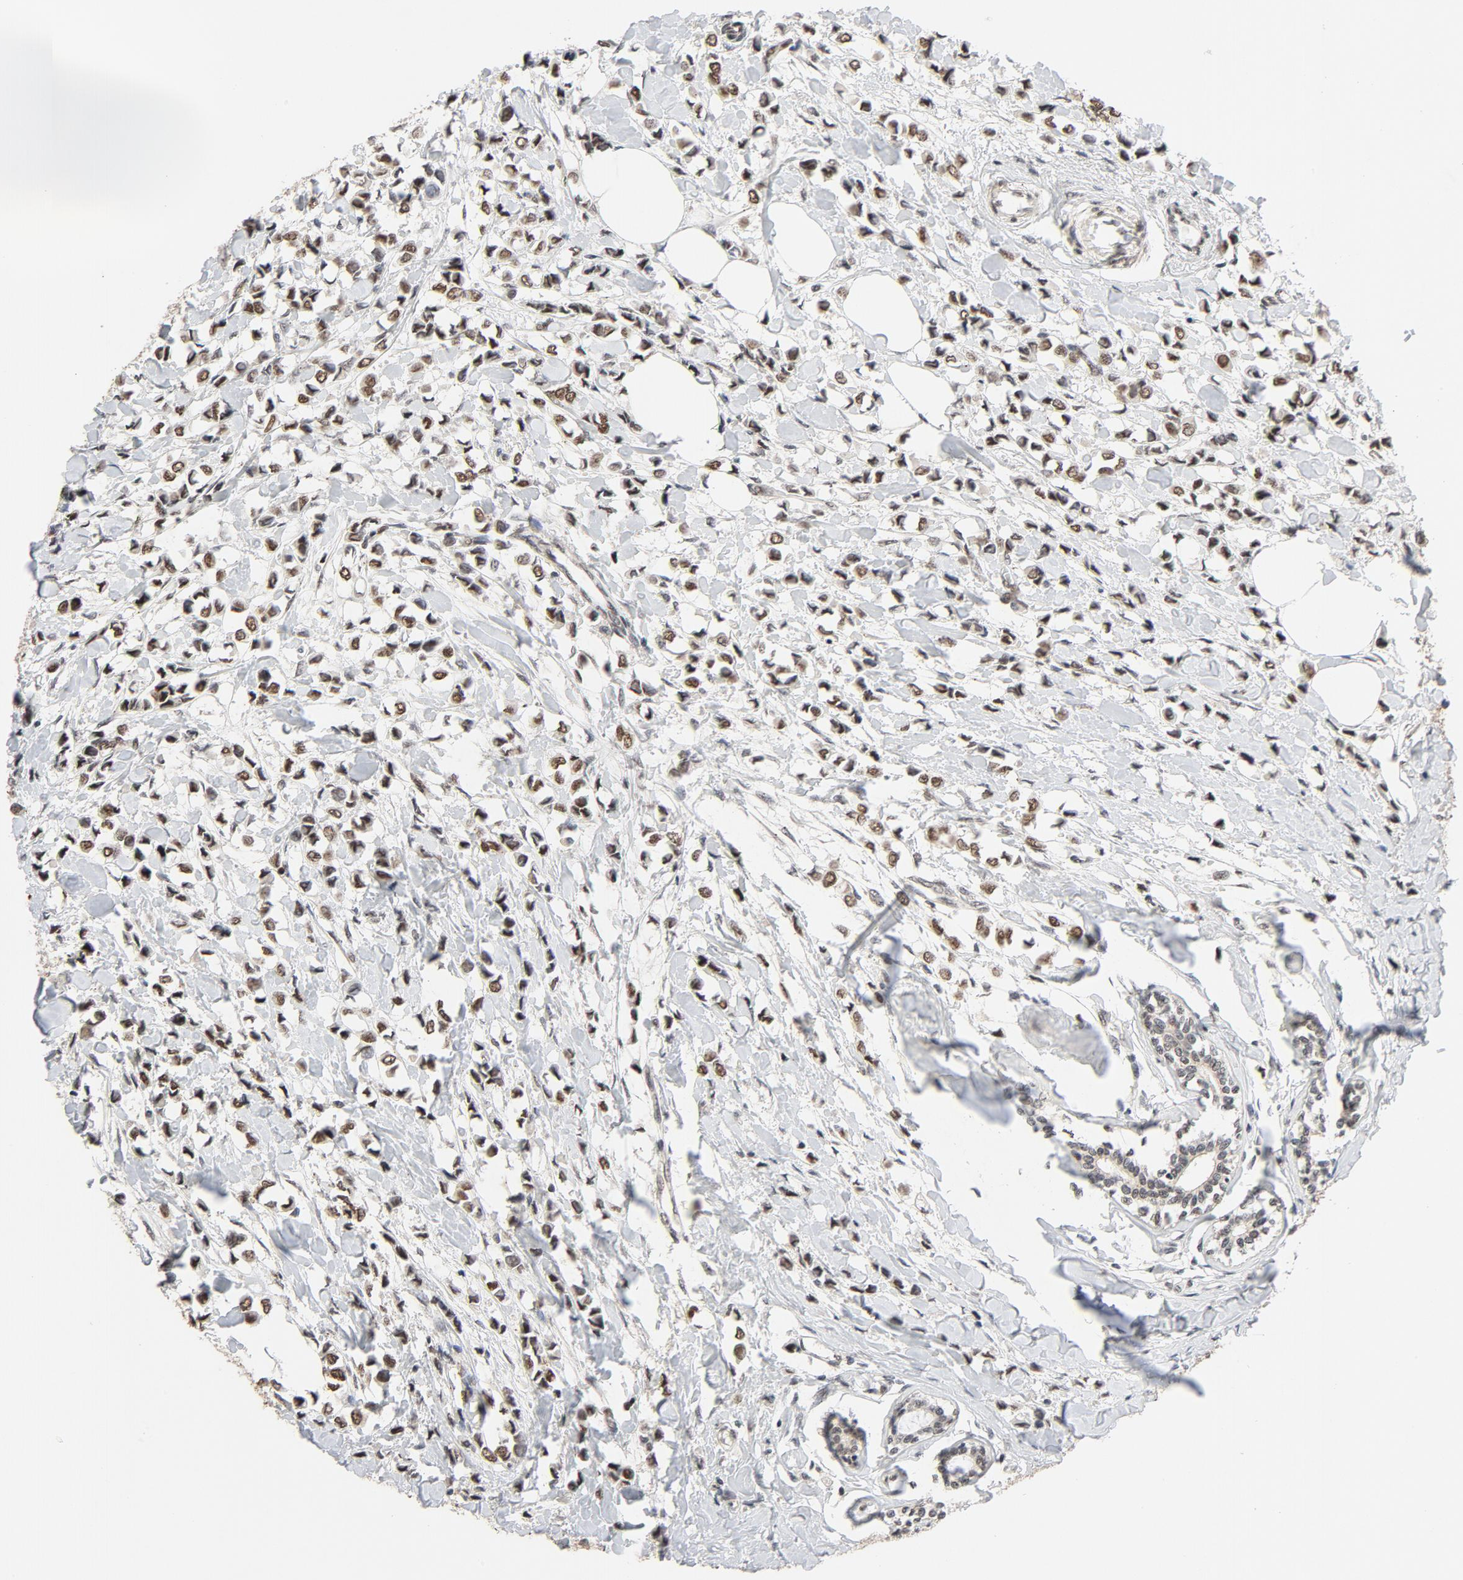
{"staining": {"intensity": "moderate", "quantity": ">75%", "location": "nuclear"}, "tissue": "breast cancer", "cell_type": "Tumor cells", "image_type": "cancer", "snomed": [{"axis": "morphology", "description": "Lobular carcinoma"}, {"axis": "topography", "description": "Breast"}], "caption": "Immunohistochemical staining of breast cancer (lobular carcinoma) displays medium levels of moderate nuclear positivity in approximately >75% of tumor cells.", "gene": "SMARCD1", "patient": {"sex": "female", "age": 51}}